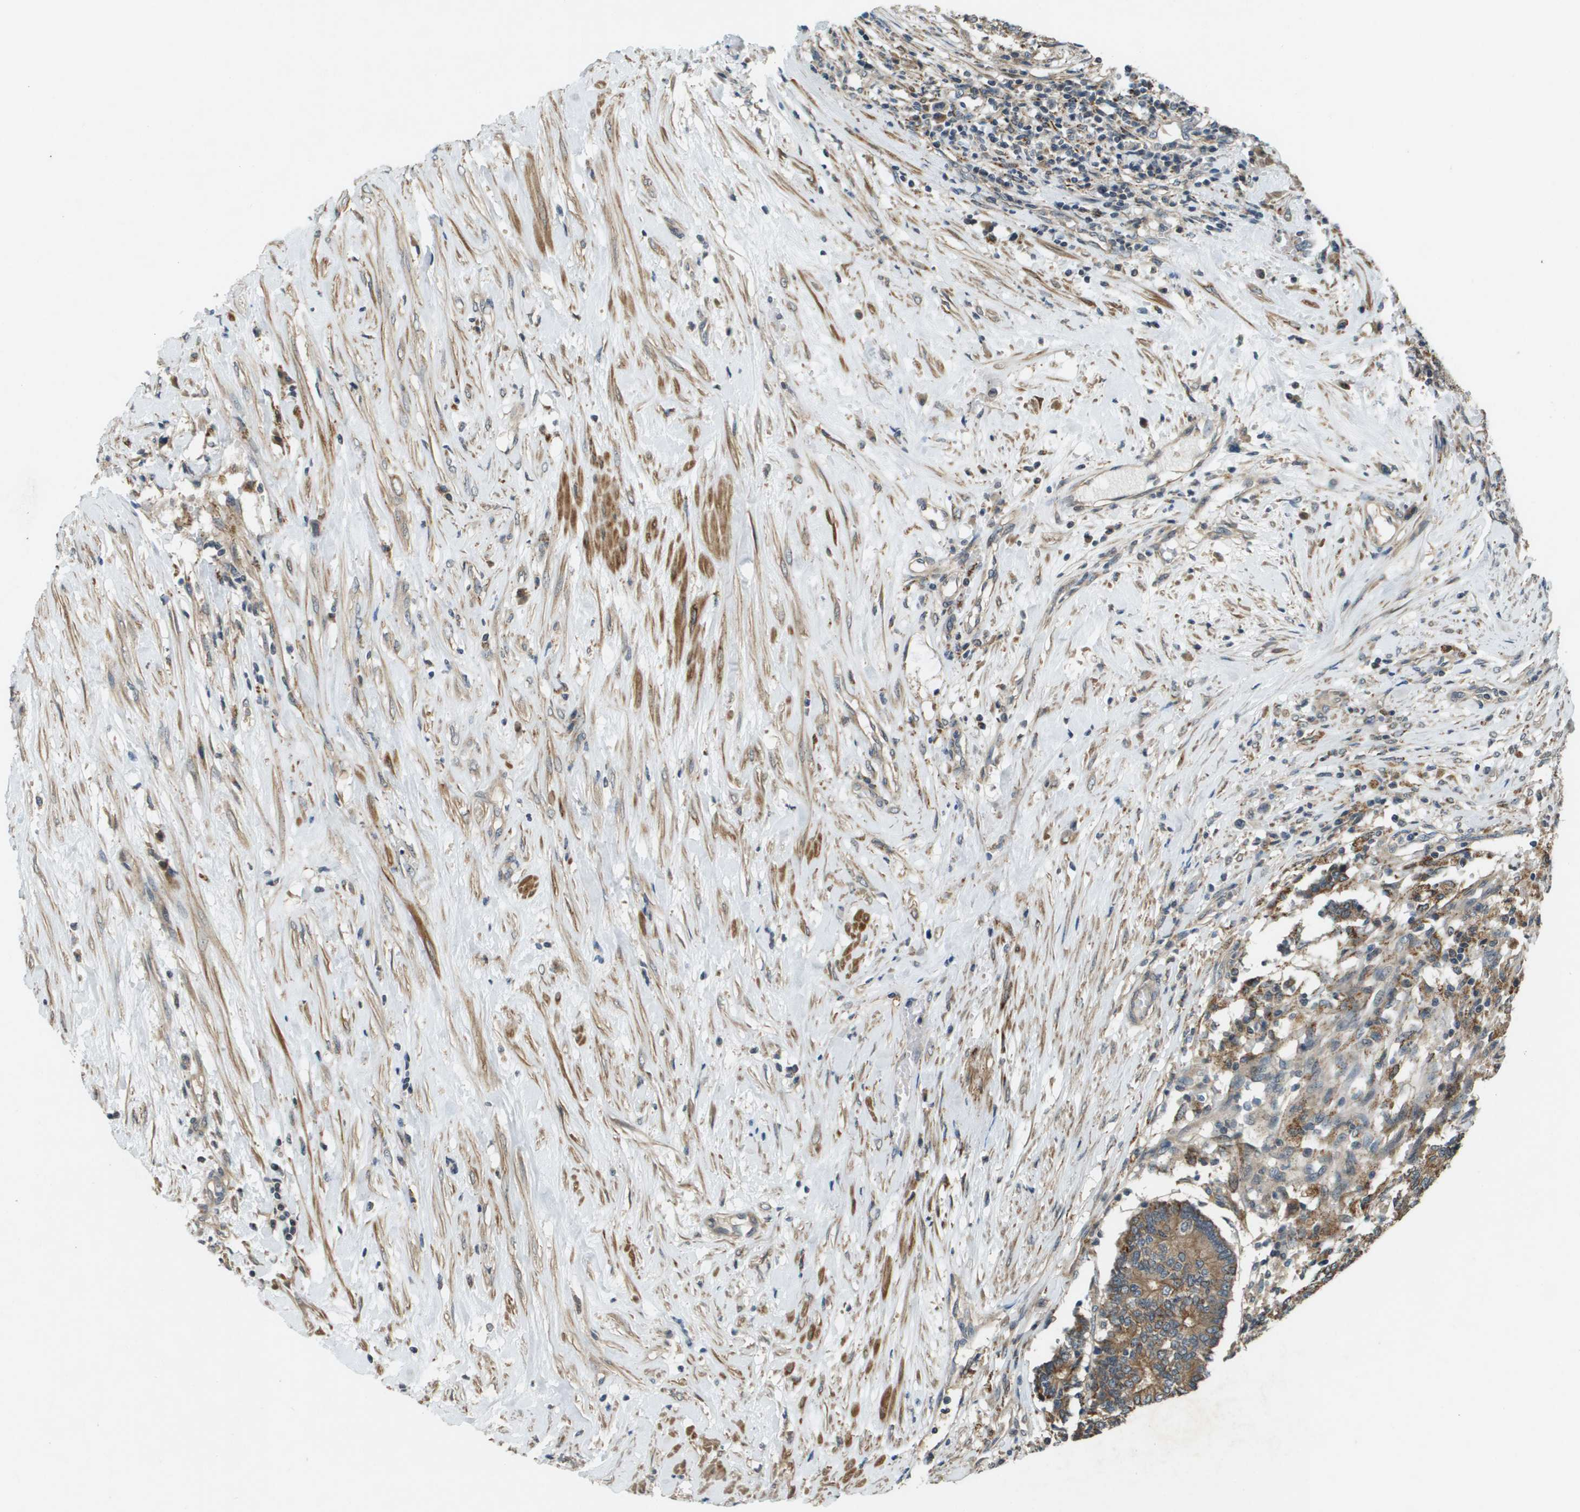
{"staining": {"intensity": "moderate", "quantity": ">75%", "location": "cytoplasmic/membranous"}, "tissue": "prostate cancer", "cell_type": "Tumor cells", "image_type": "cancer", "snomed": [{"axis": "morphology", "description": "Normal tissue, NOS"}, {"axis": "morphology", "description": "Adenocarcinoma, High grade"}, {"axis": "topography", "description": "Prostate"}, {"axis": "topography", "description": "Seminal veicle"}], "caption": "About >75% of tumor cells in adenocarcinoma (high-grade) (prostate) reveal moderate cytoplasmic/membranous protein positivity as visualized by brown immunohistochemical staining.", "gene": "CDKN2C", "patient": {"sex": "male", "age": 55}}